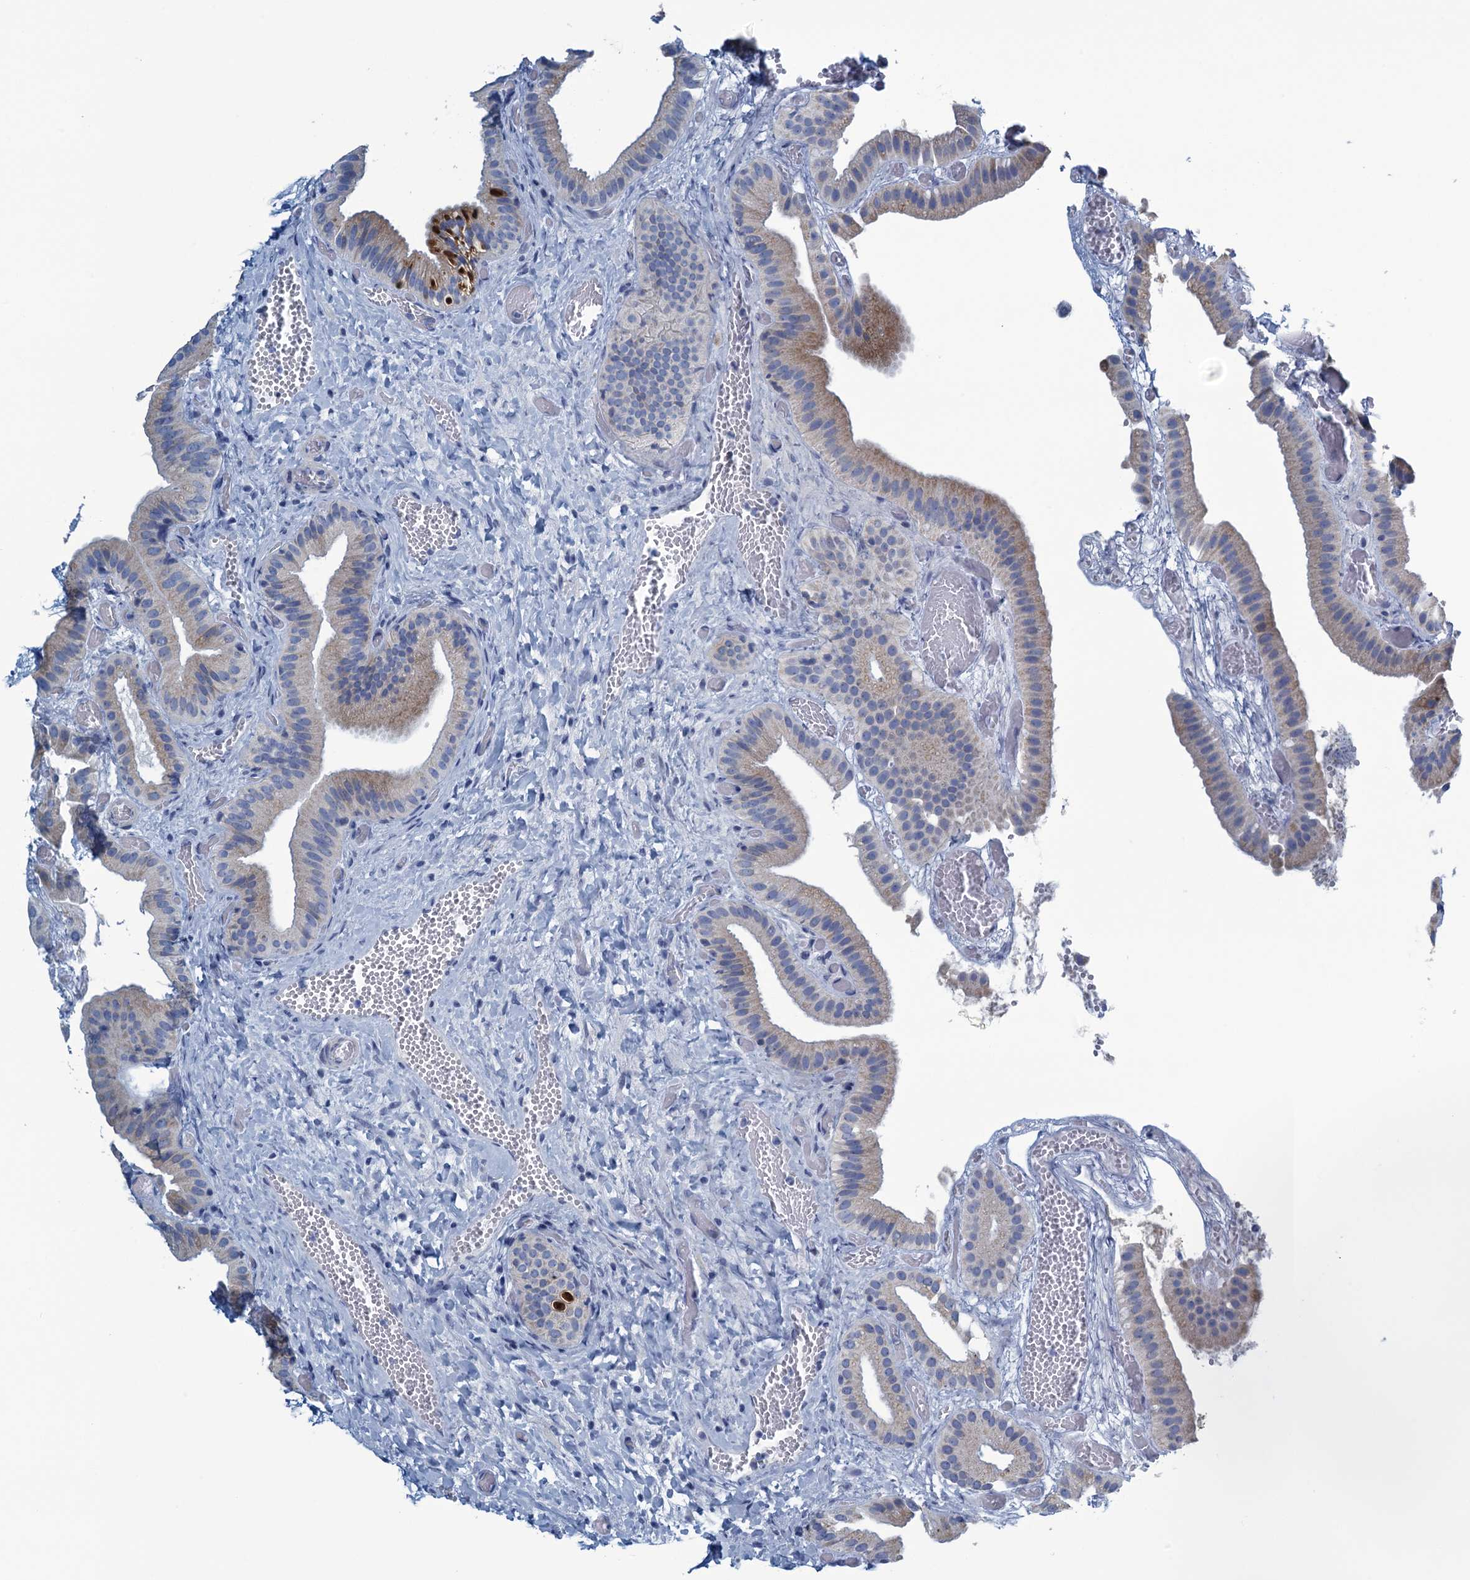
{"staining": {"intensity": "weak", "quantity": "<25%", "location": "cytoplasmic/membranous"}, "tissue": "gallbladder", "cell_type": "Glandular cells", "image_type": "normal", "snomed": [{"axis": "morphology", "description": "Normal tissue, NOS"}, {"axis": "topography", "description": "Gallbladder"}], "caption": "This is an IHC histopathology image of benign gallbladder. There is no expression in glandular cells.", "gene": "C10orf88", "patient": {"sex": "female", "age": 64}}